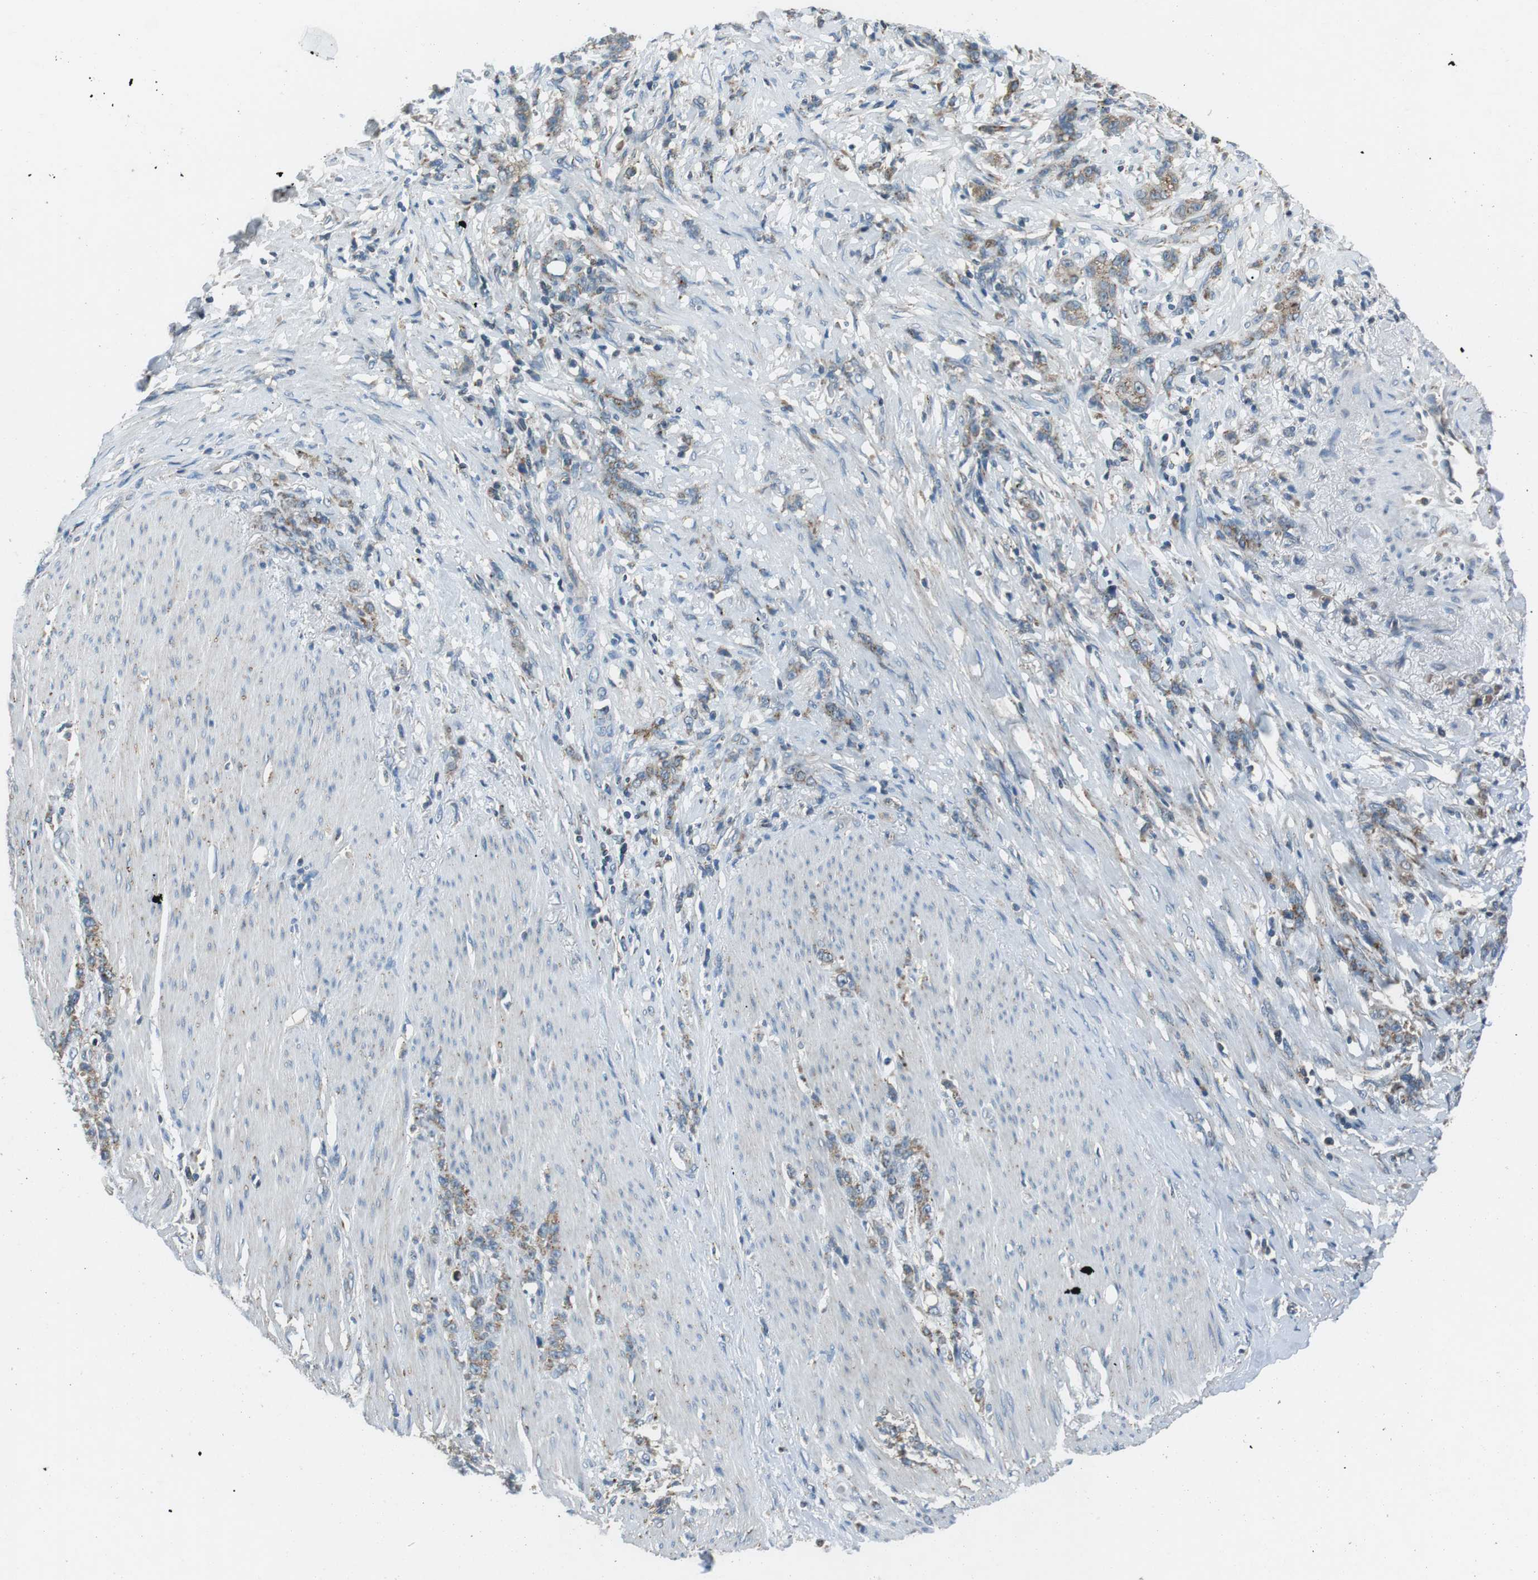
{"staining": {"intensity": "weak", "quantity": ">75%", "location": "cytoplasmic/membranous"}, "tissue": "stomach cancer", "cell_type": "Tumor cells", "image_type": "cancer", "snomed": [{"axis": "morphology", "description": "Adenocarcinoma, NOS"}, {"axis": "topography", "description": "Stomach, lower"}], "caption": "Human stomach cancer stained with a protein marker reveals weak staining in tumor cells.", "gene": "FAM3B", "patient": {"sex": "male", "age": 88}}